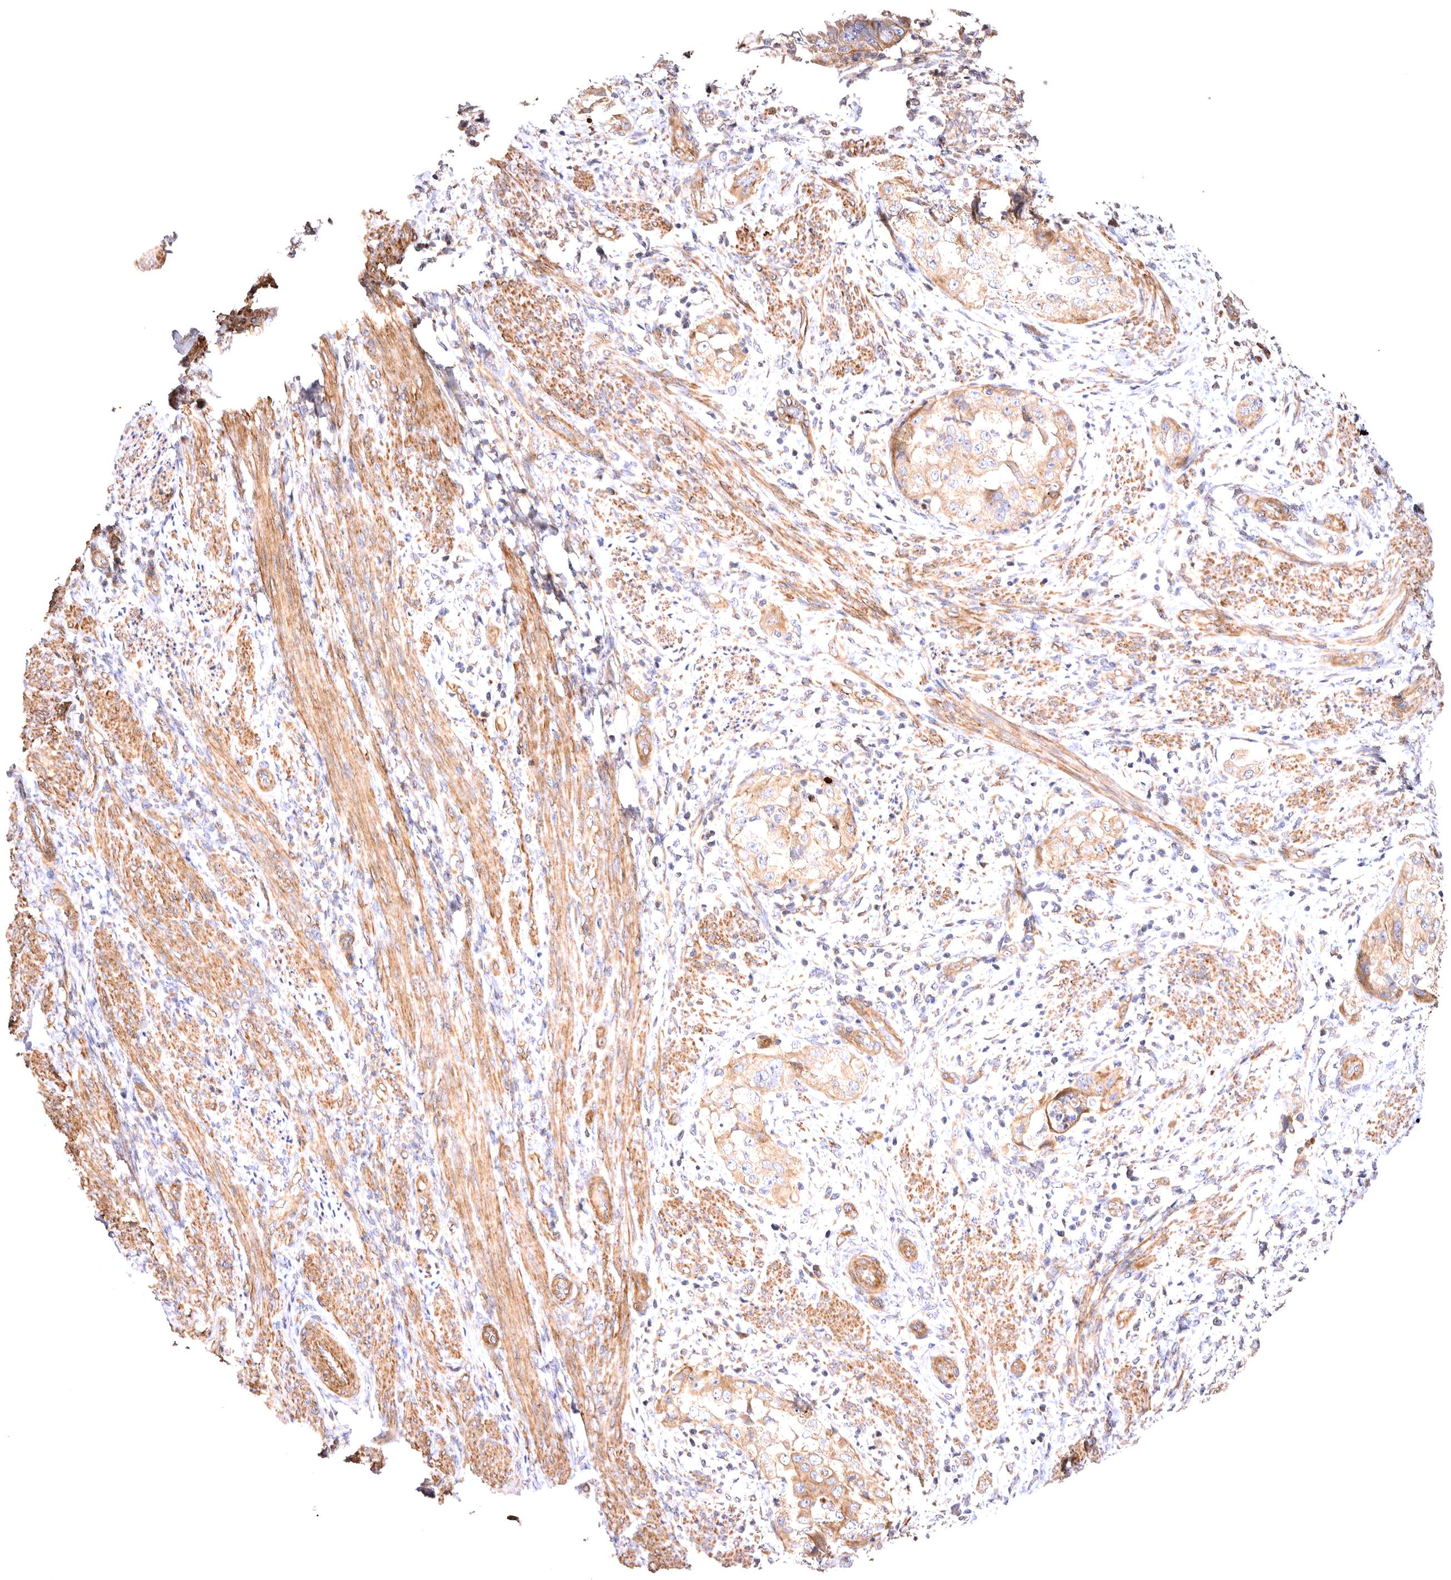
{"staining": {"intensity": "moderate", "quantity": ">75%", "location": "cytoplasmic/membranous"}, "tissue": "endometrial cancer", "cell_type": "Tumor cells", "image_type": "cancer", "snomed": [{"axis": "morphology", "description": "Adenocarcinoma, NOS"}, {"axis": "topography", "description": "Endometrium"}], "caption": "Adenocarcinoma (endometrial) stained for a protein (brown) demonstrates moderate cytoplasmic/membranous positive staining in about >75% of tumor cells.", "gene": "VPS45", "patient": {"sex": "female", "age": 85}}